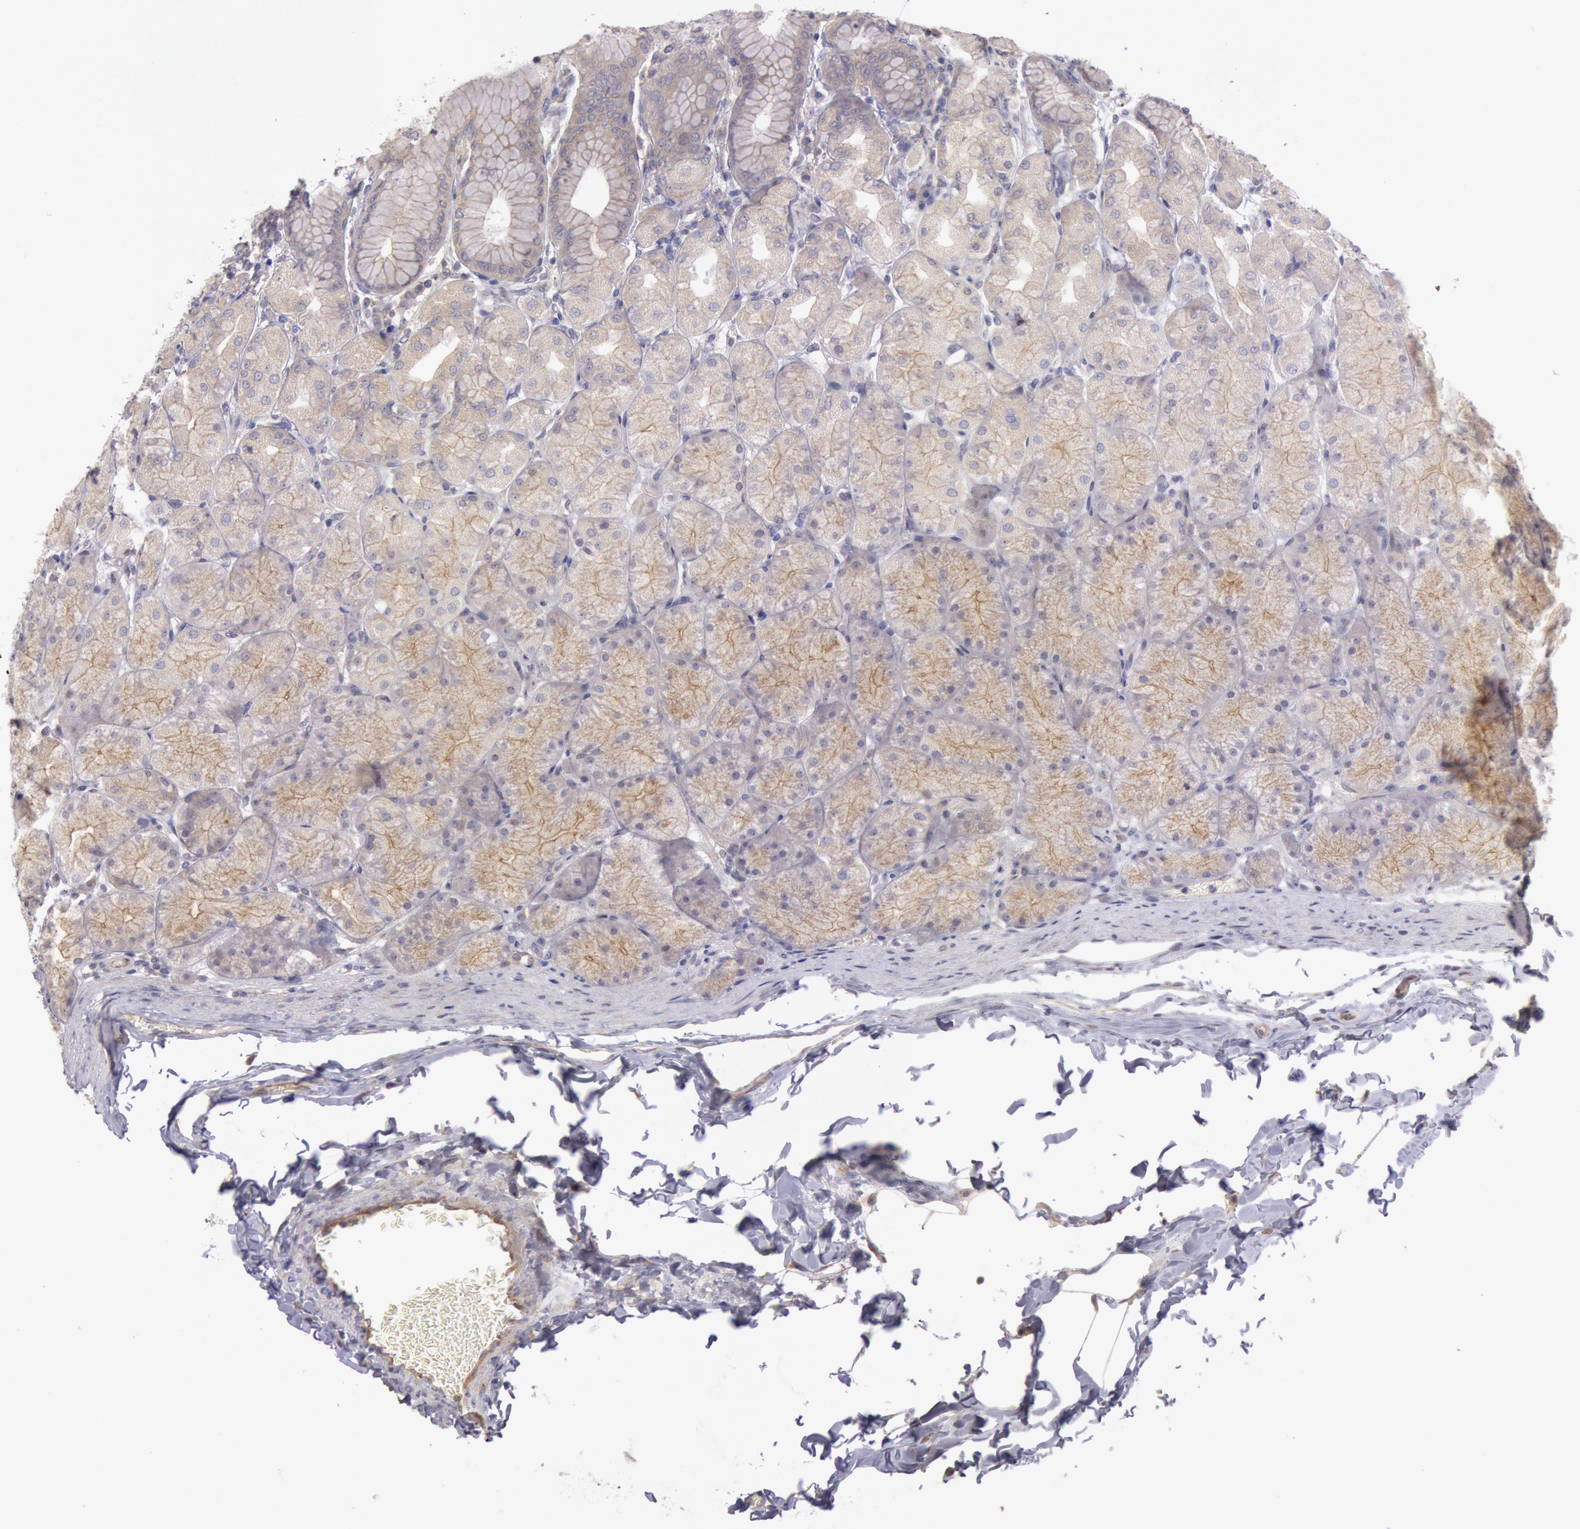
{"staining": {"intensity": "negative", "quantity": "none", "location": "none"}, "tissue": "stomach", "cell_type": "Glandular cells", "image_type": "normal", "snomed": [{"axis": "morphology", "description": "Normal tissue, NOS"}, {"axis": "topography", "description": "Stomach, upper"}], "caption": "Glandular cells are negative for brown protein staining in normal stomach. (DAB immunohistochemistry (IHC) with hematoxylin counter stain).", "gene": "AMOTL1", "patient": {"sex": "female", "age": 56}}